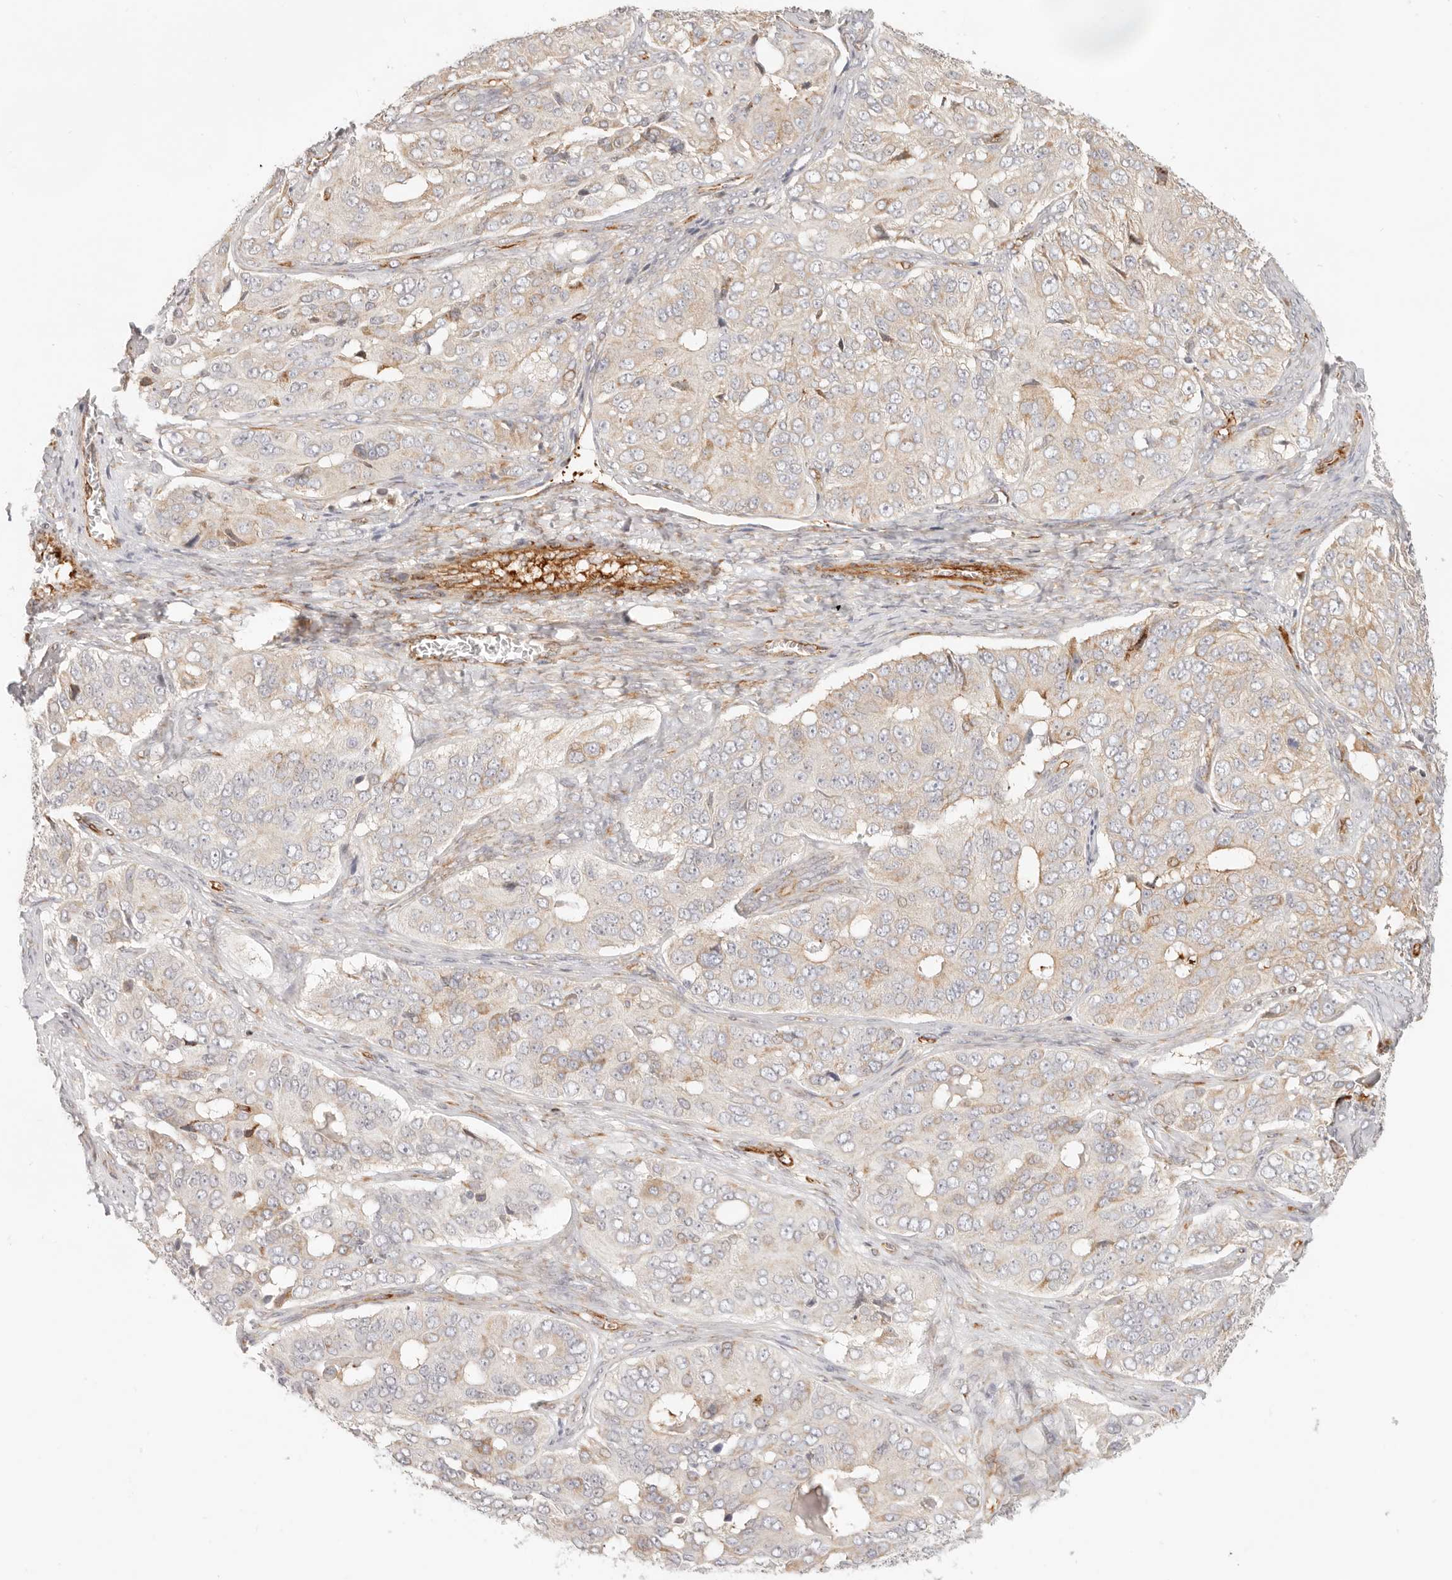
{"staining": {"intensity": "weak", "quantity": "<25%", "location": "cytoplasmic/membranous"}, "tissue": "ovarian cancer", "cell_type": "Tumor cells", "image_type": "cancer", "snomed": [{"axis": "morphology", "description": "Carcinoma, endometroid"}, {"axis": "topography", "description": "Ovary"}], "caption": "High magnification brightfield microscopy of ovarian cancer stained with DAB (brown) and counterstained with hematoxylin (blue): tumor cells show no significant expression.", "gene": "SASS6", "patient": {"sex": "female", "age": 51}}